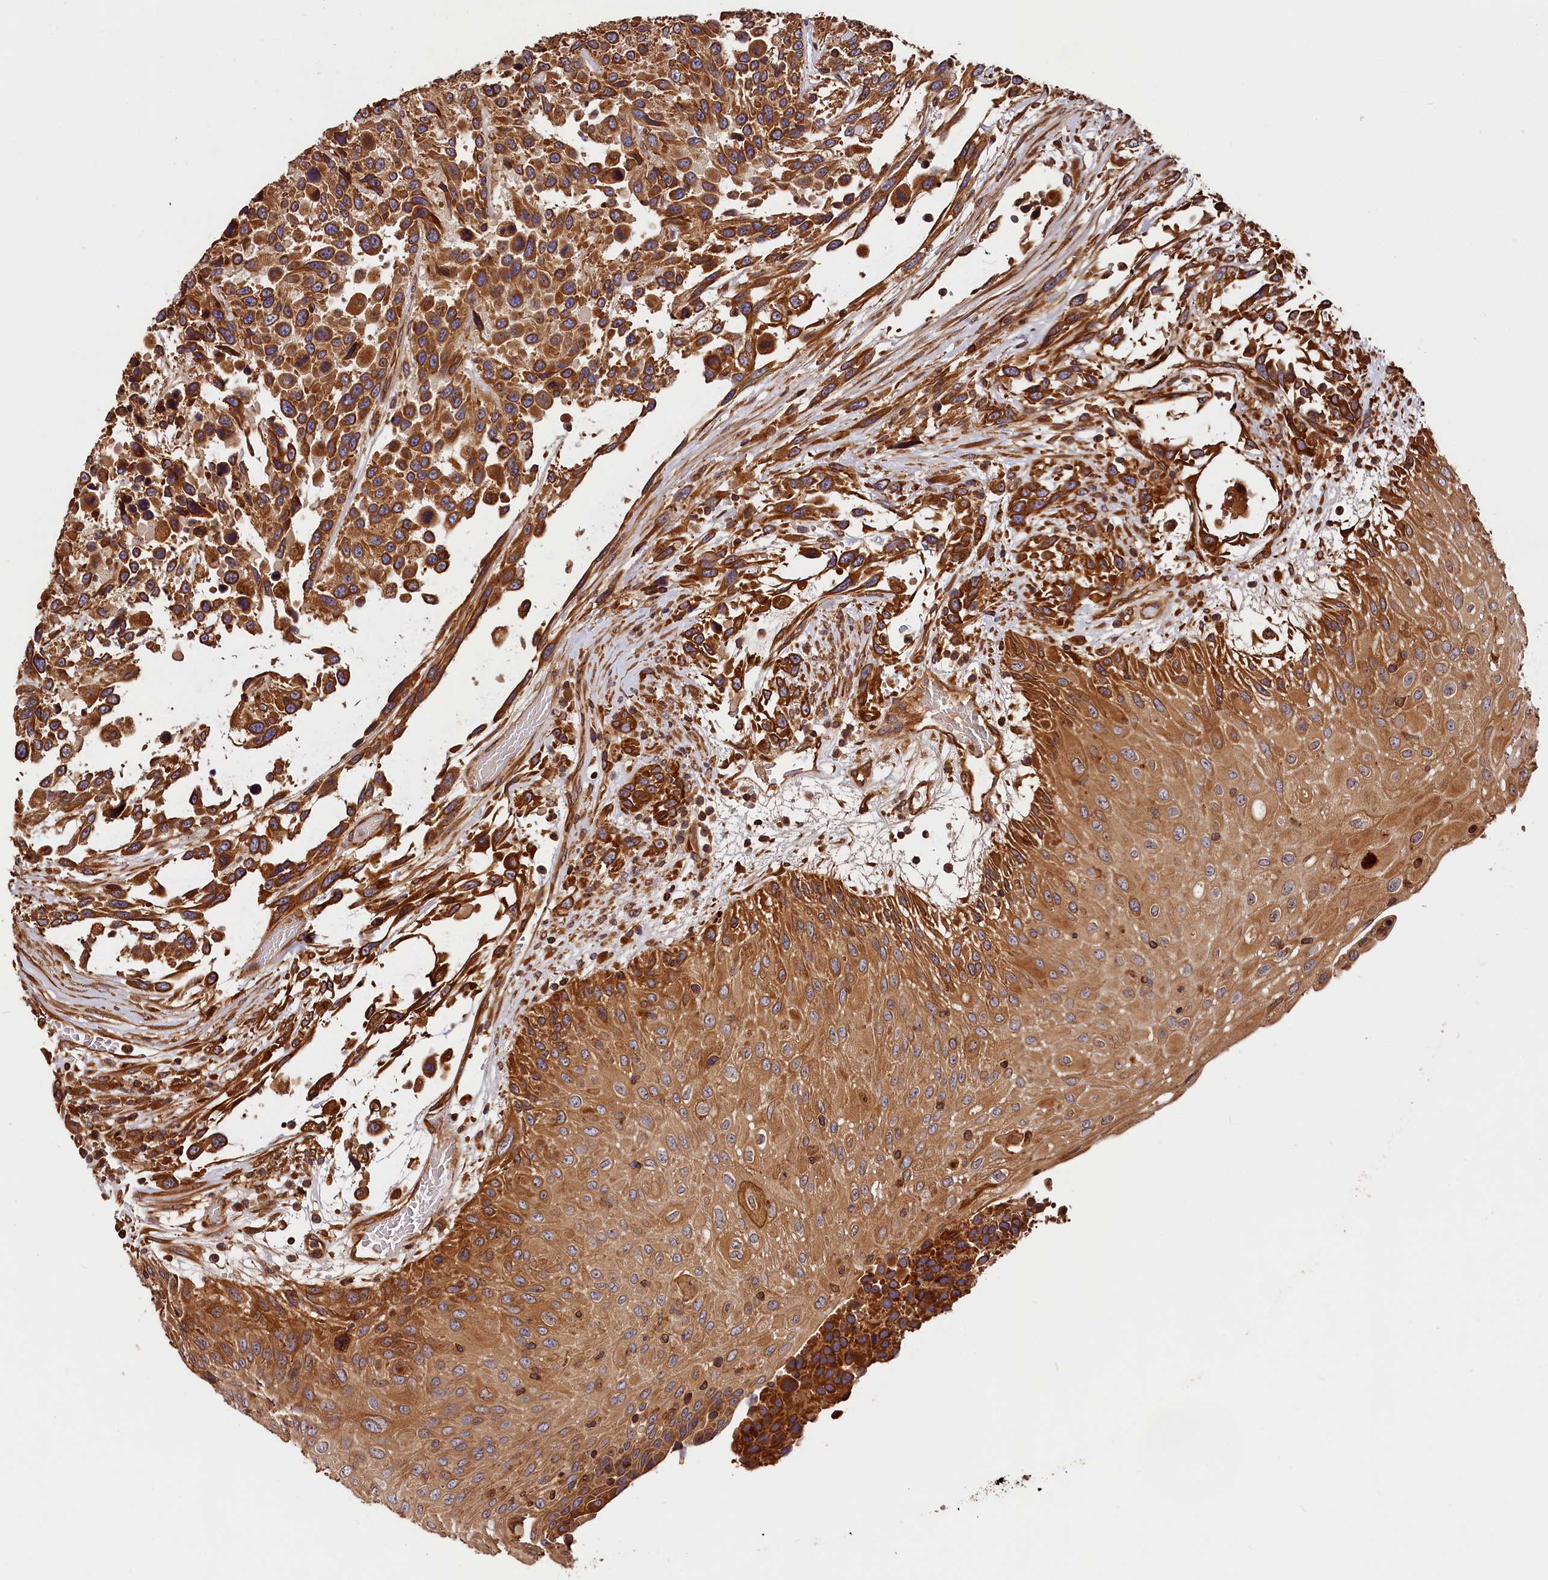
{"staining": {"intensity": "strong", "quantity": ">75%", "location": "cytoplasmic/membranous"}, "tissue": "urothelial cancer", "cell_type": "Tumor cells", "image_type": "cancer", "snomed": [{"axis": "morphology", "description": "Urothelial carcinoma, High grade"}, {"axis": "topography", "description": "Urinary bladder"}], "caption": "Strong cytoplasmic/membranous protein positivity is identified in about >75% of tumor cells in urothelial cancer.", "gene": "HMOX2", "patient": {"sex": "female", "age": 70}}